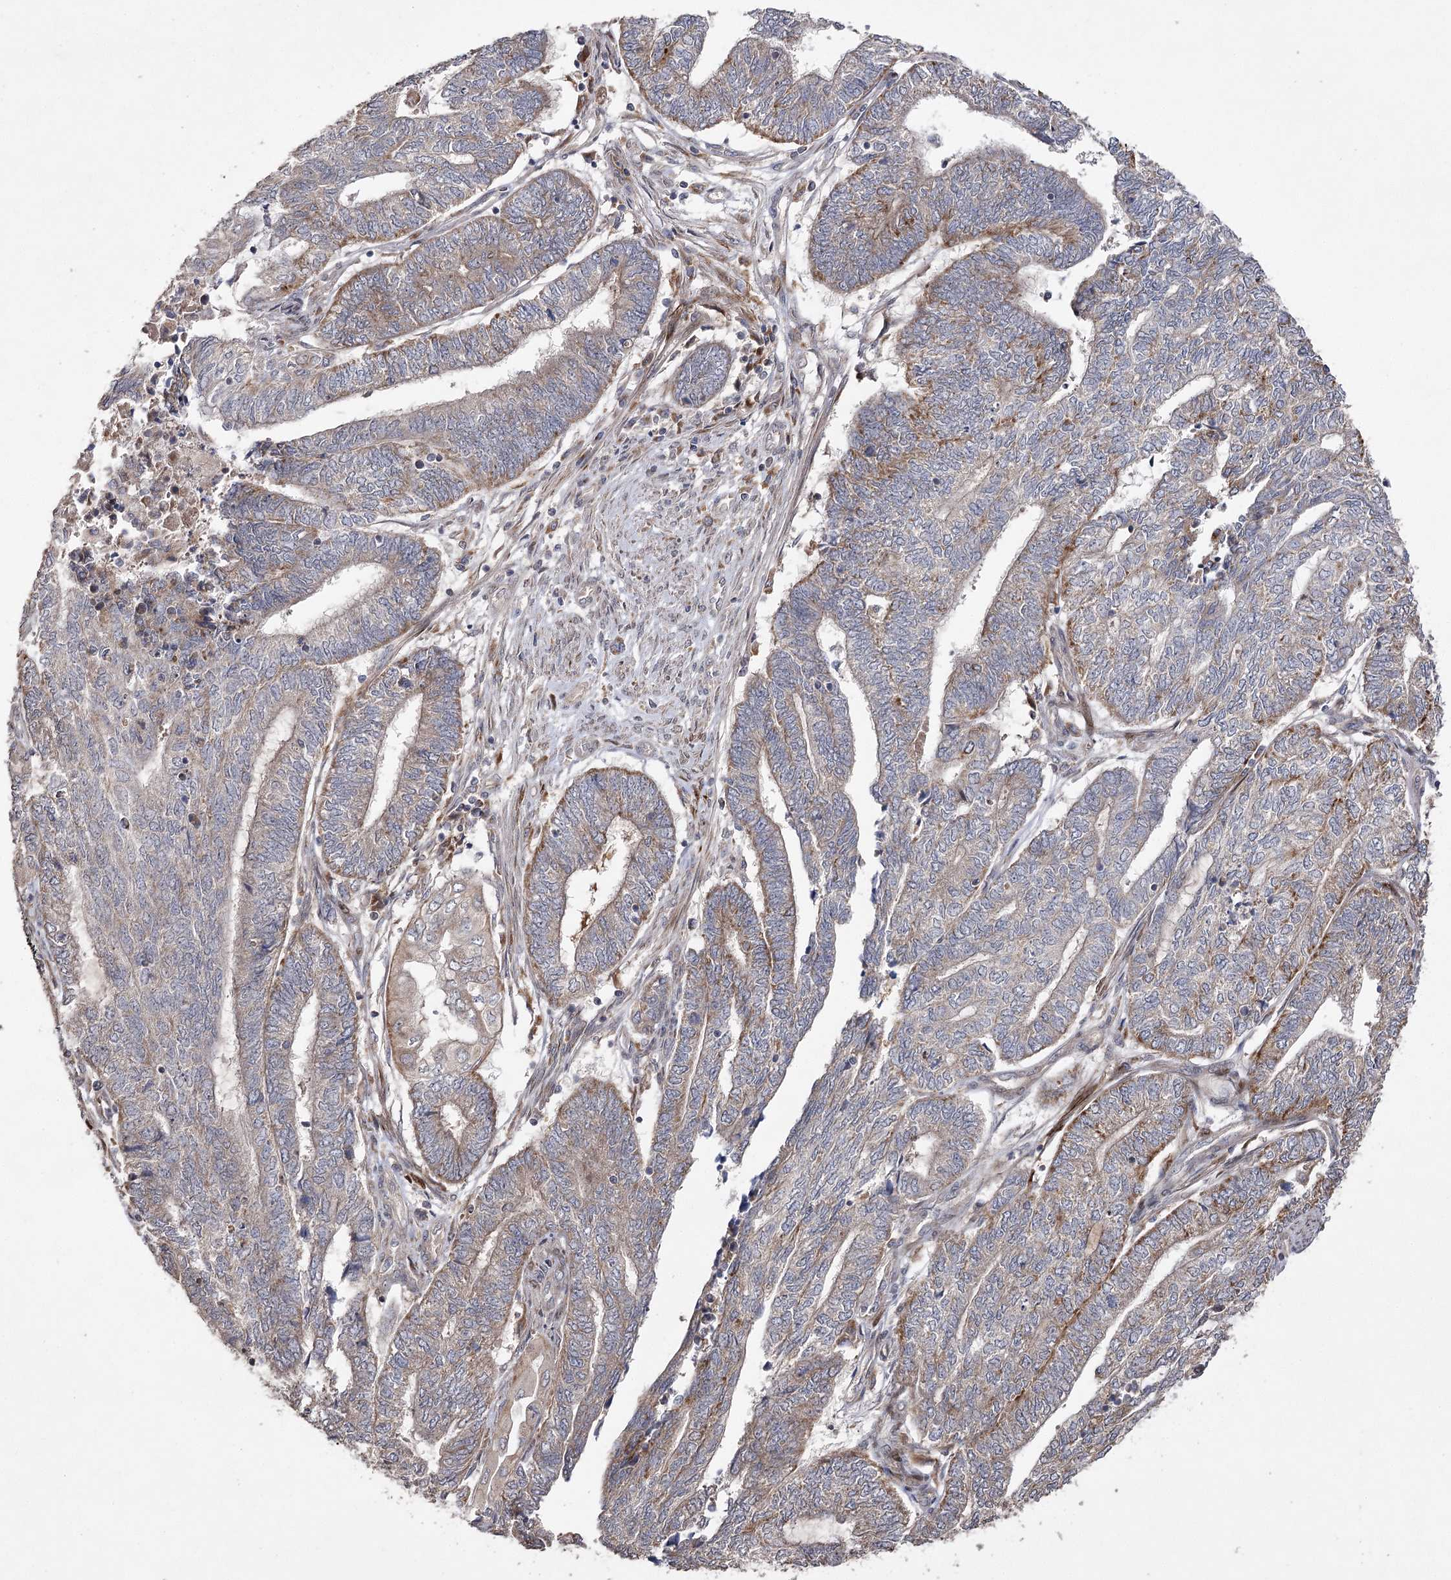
{"staining": {"intensity": "weak", "quantity": "25%-75%", "location": "cytoplasmic/membranous"}, "tissue": "endometrial cancer", "cell_type": "Tumor cells", "image_type": "cancer", "snomed": [{"axis": "morphology", "description": "Adenocarcinoma, NOS"}, {"axis": "topography", "description": "Uterus"}, {"axis": "topography", "description": "Endometrium"}], "caption": "An image of endometrial cancer (adenocarcinoma) stained for a protein reveals weak cytoplasmic/membranous brown staining in tumor cells.", "gene": "OBSL1", "patient": {"sex": "female", "age": 70}}